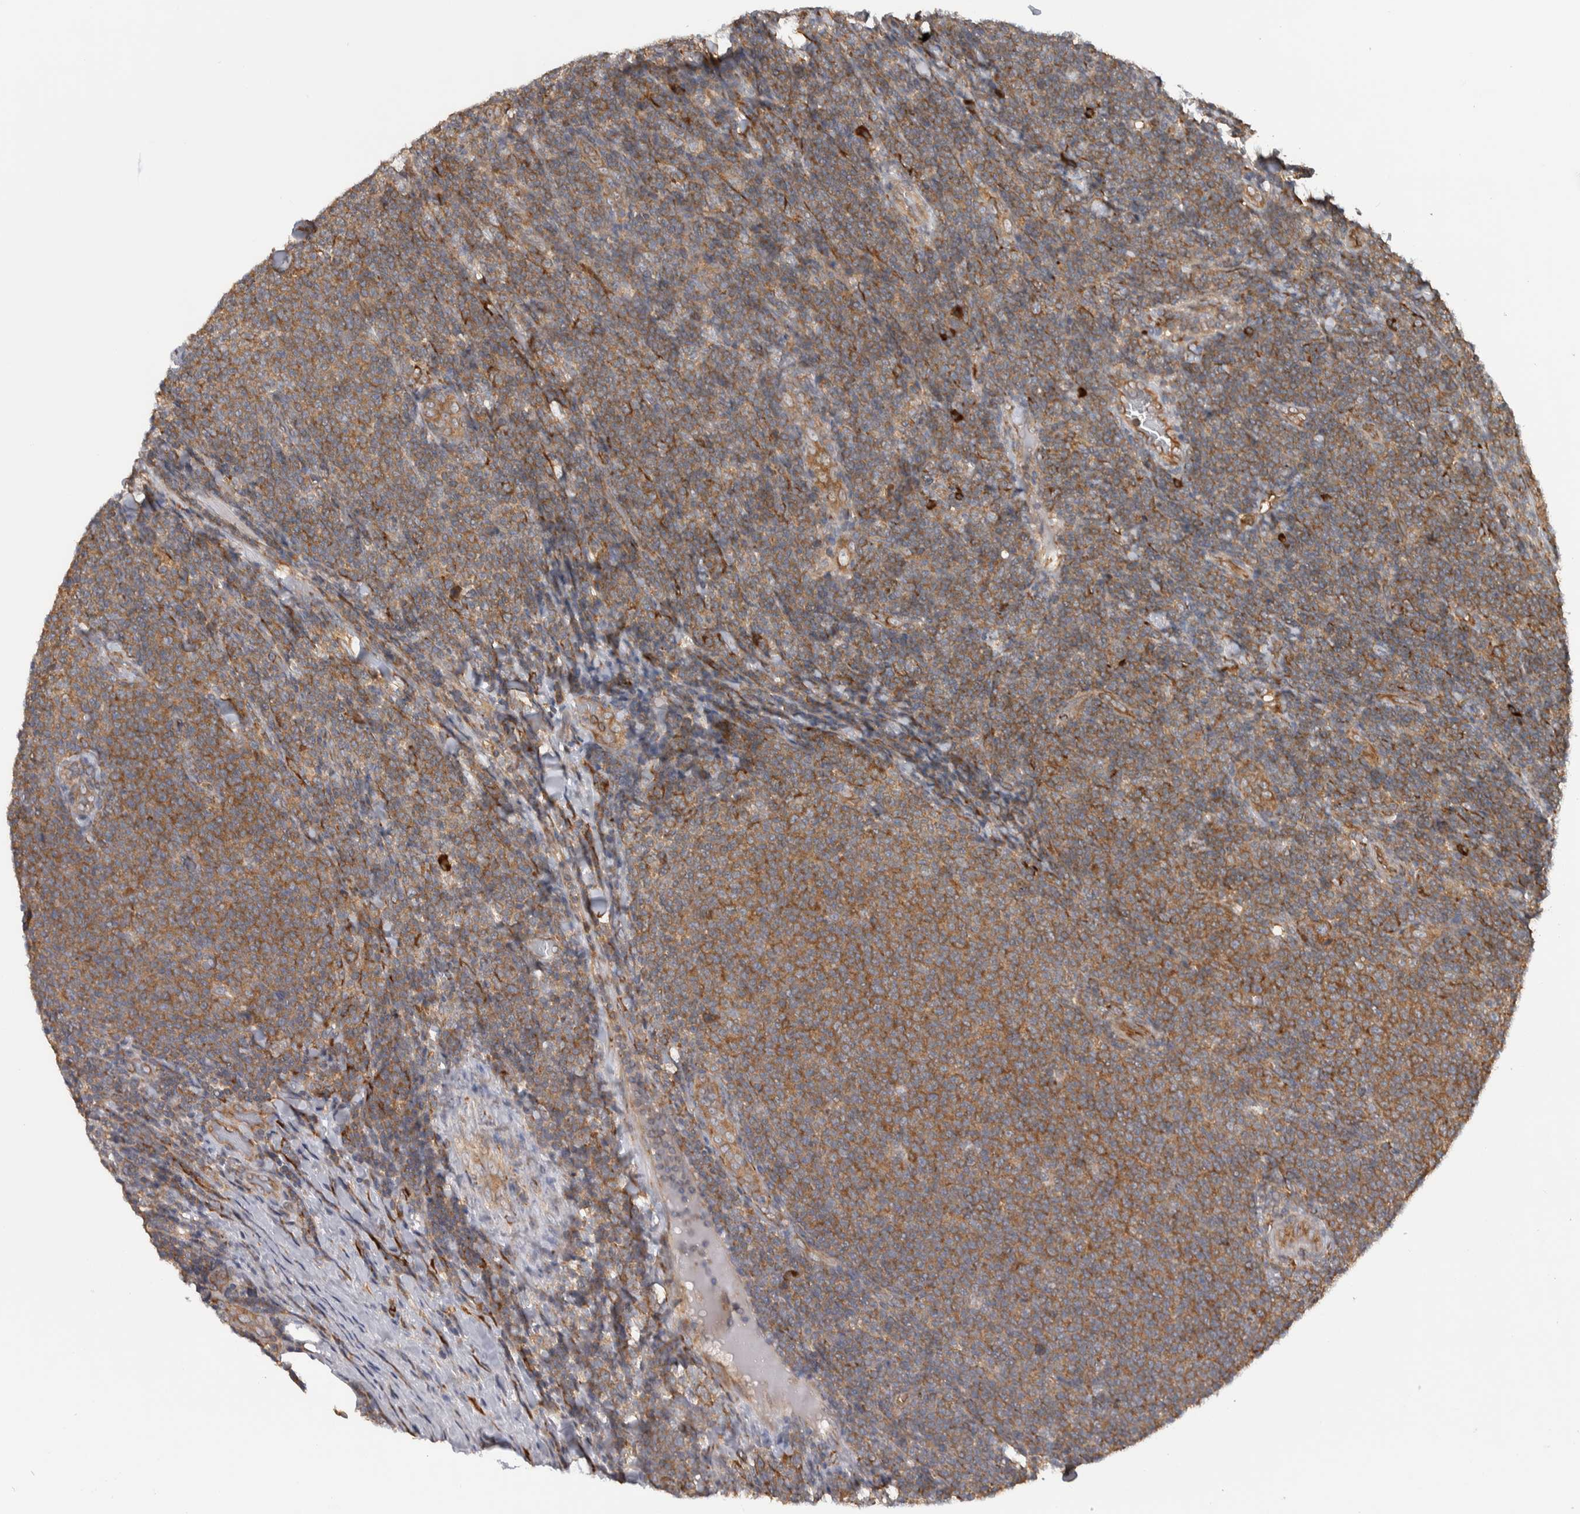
{"staining": {"intensity": "moderate", "quantity": ">75%", "location": "cytoplasmic/membranous"}, "tissue": "lymphoma", "cell_type": "Tumor cells", "image_type": "cancer", "snomed": [{"axis": "morphology", "description": "Malignant lymphoma, non-Hodgkin's type, Low grade"}, {"axis": "topography", "description": "Lymph node"}], "caption": "A medium amount of moderate cytoplasmic/membranous expression is seen in approximately >75% of tumor cells in lymphoma tissue.", "gene": "EIF3H", "patient": {"sex": "male", "age": 66}}